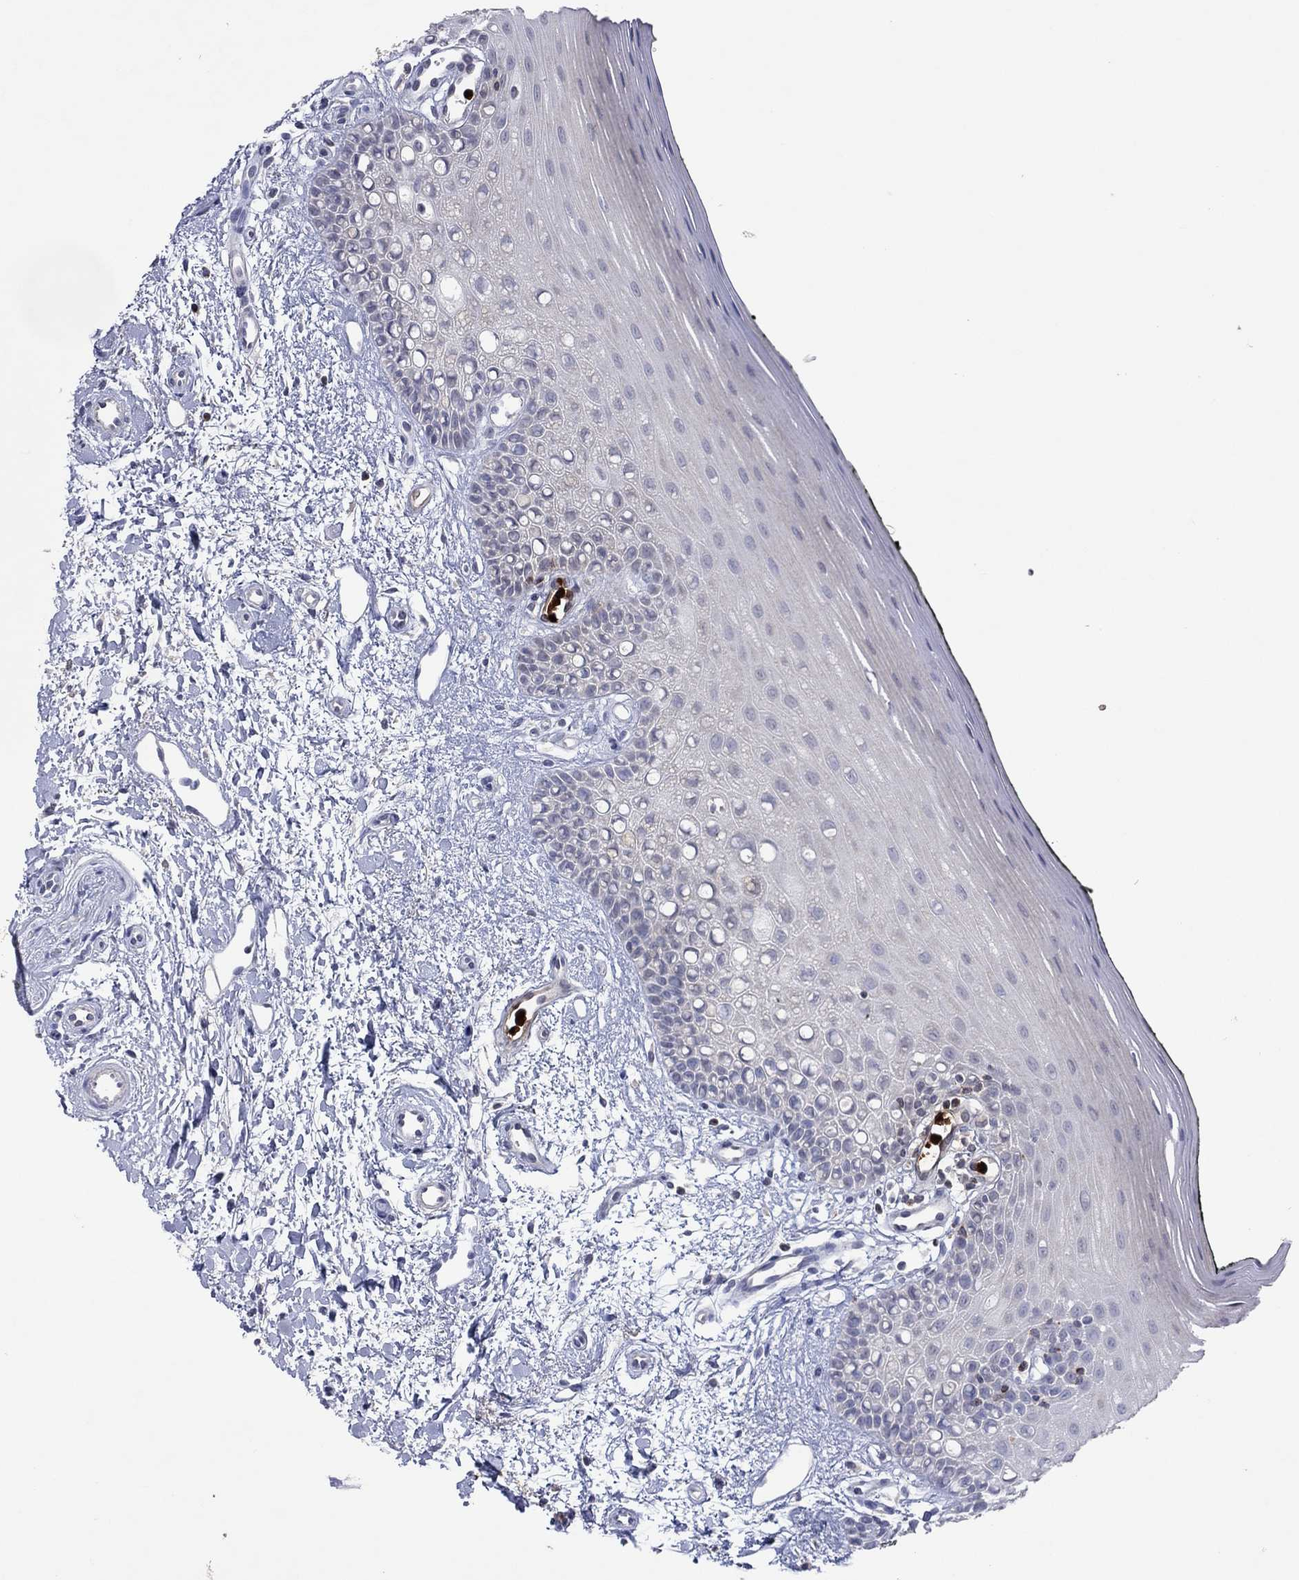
{"staining": {"intensity": "negative", "quantity": "none", "location": "none"}, "tissue": "oral mucosa", "cell_type": "Squamous epithelial cells", "image_type": "normal", "snomed": [{"axis": "morphology", "description": "Normal tissue, NOS"}, {"axis": "topography", "description": "Oral tissue"}], "caption": "Immunohistochemistry of benign human oral mucosa exhibits no positivity in squamous epithelial cells. Brightfield microscopy of immunohistochemistry stained with DAB (brown) and hematoxylin (blue), captured at high magnification.", "gene": "CCL5", "patient": {"sex": "female", "age": 78}}